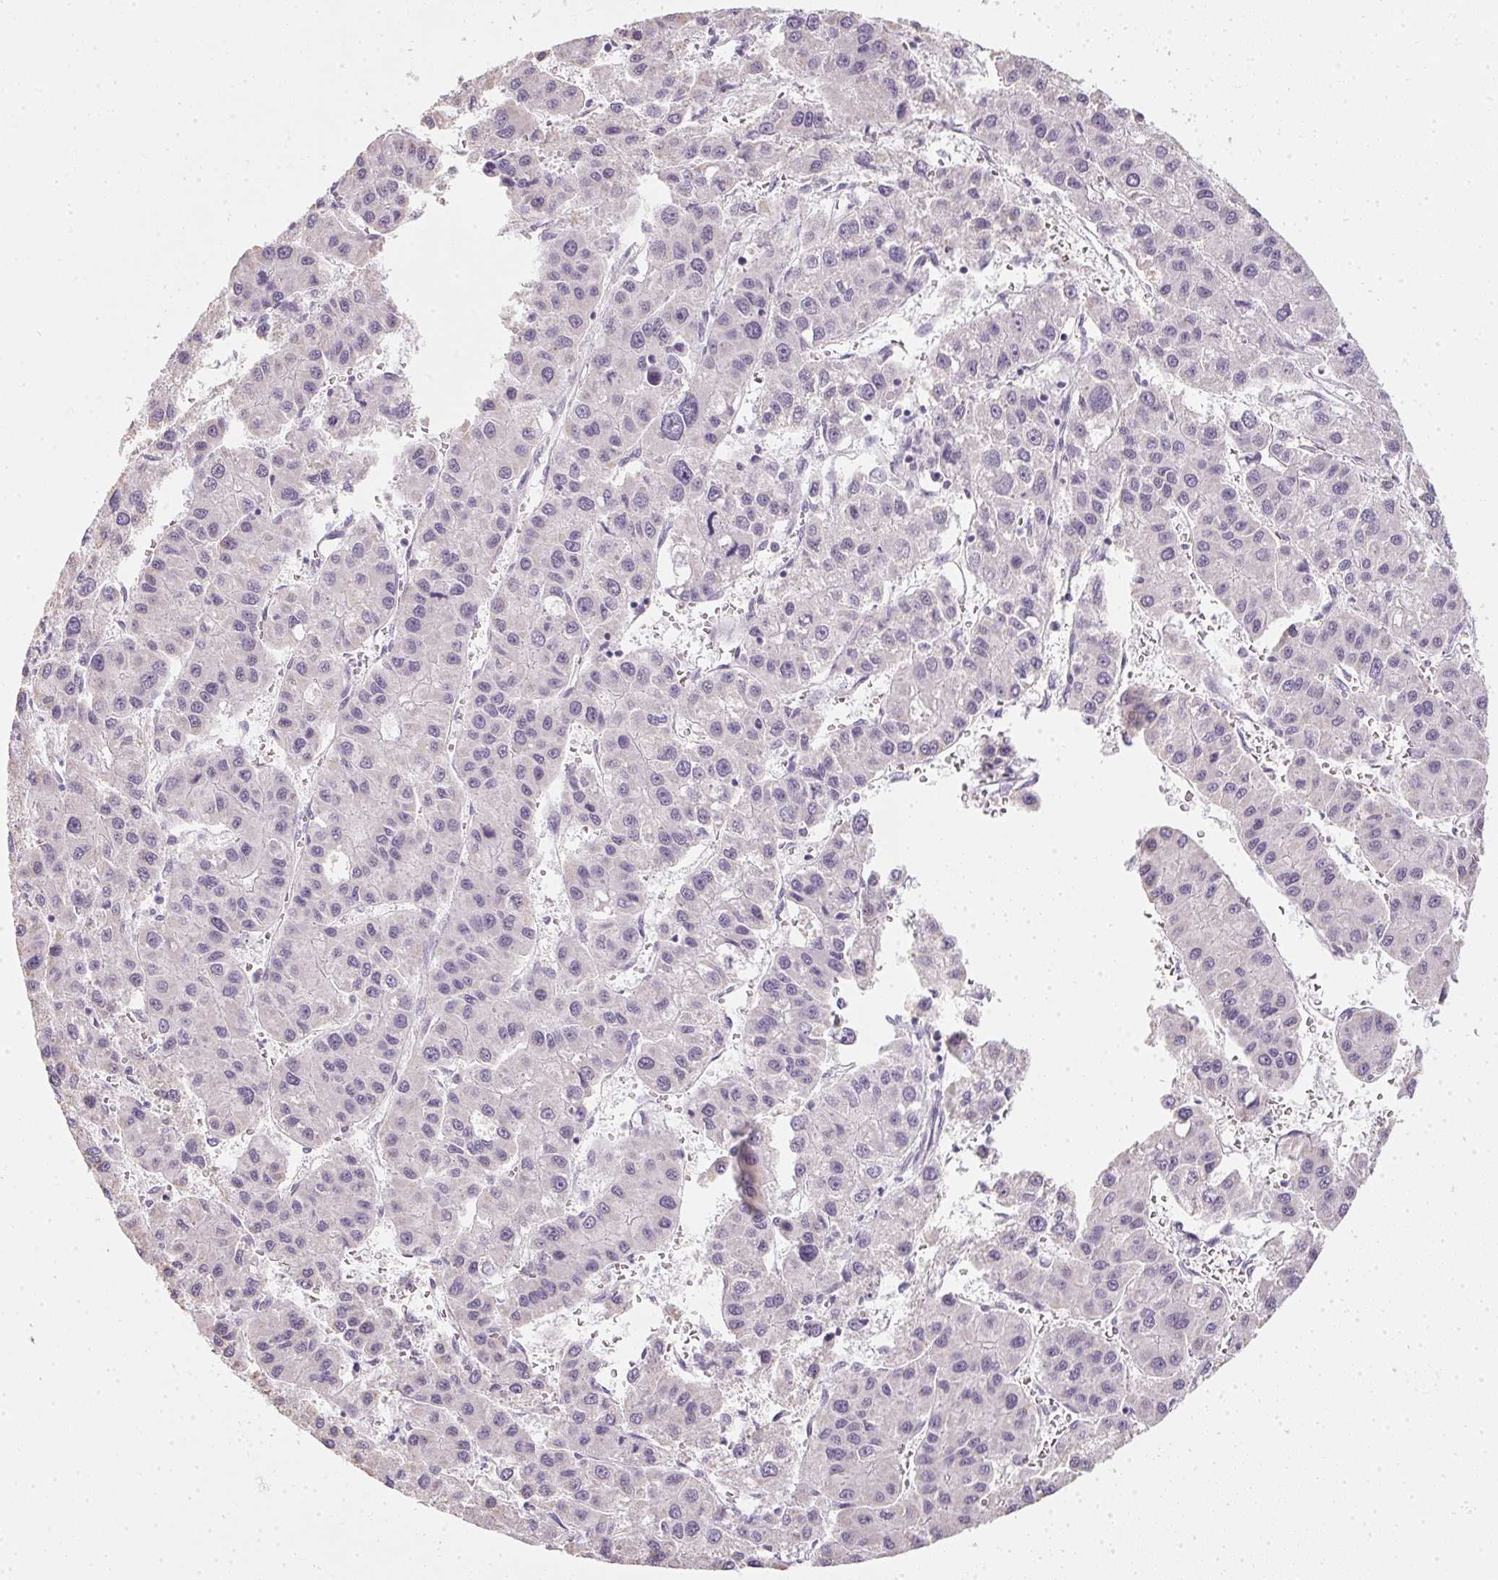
{"staining": {"intensity": "negative", "quantity": "none", "location": "none"}, "tissue": "liver cancer", "cell_type": "Tumor cells", "image_type": "cancer", "snomed": [{"axis": "morphology", "description": "Carcinoma, Hepatocellular, NOS"}, {"axis": "topography", "description": "Liver"}], "caption": "The image shows no significant positivity in tumor cells of liver cancer (hepatocellular carcinoma).", "gene": "TMEM72", "patient": {"sex": "male", "age": 73}}